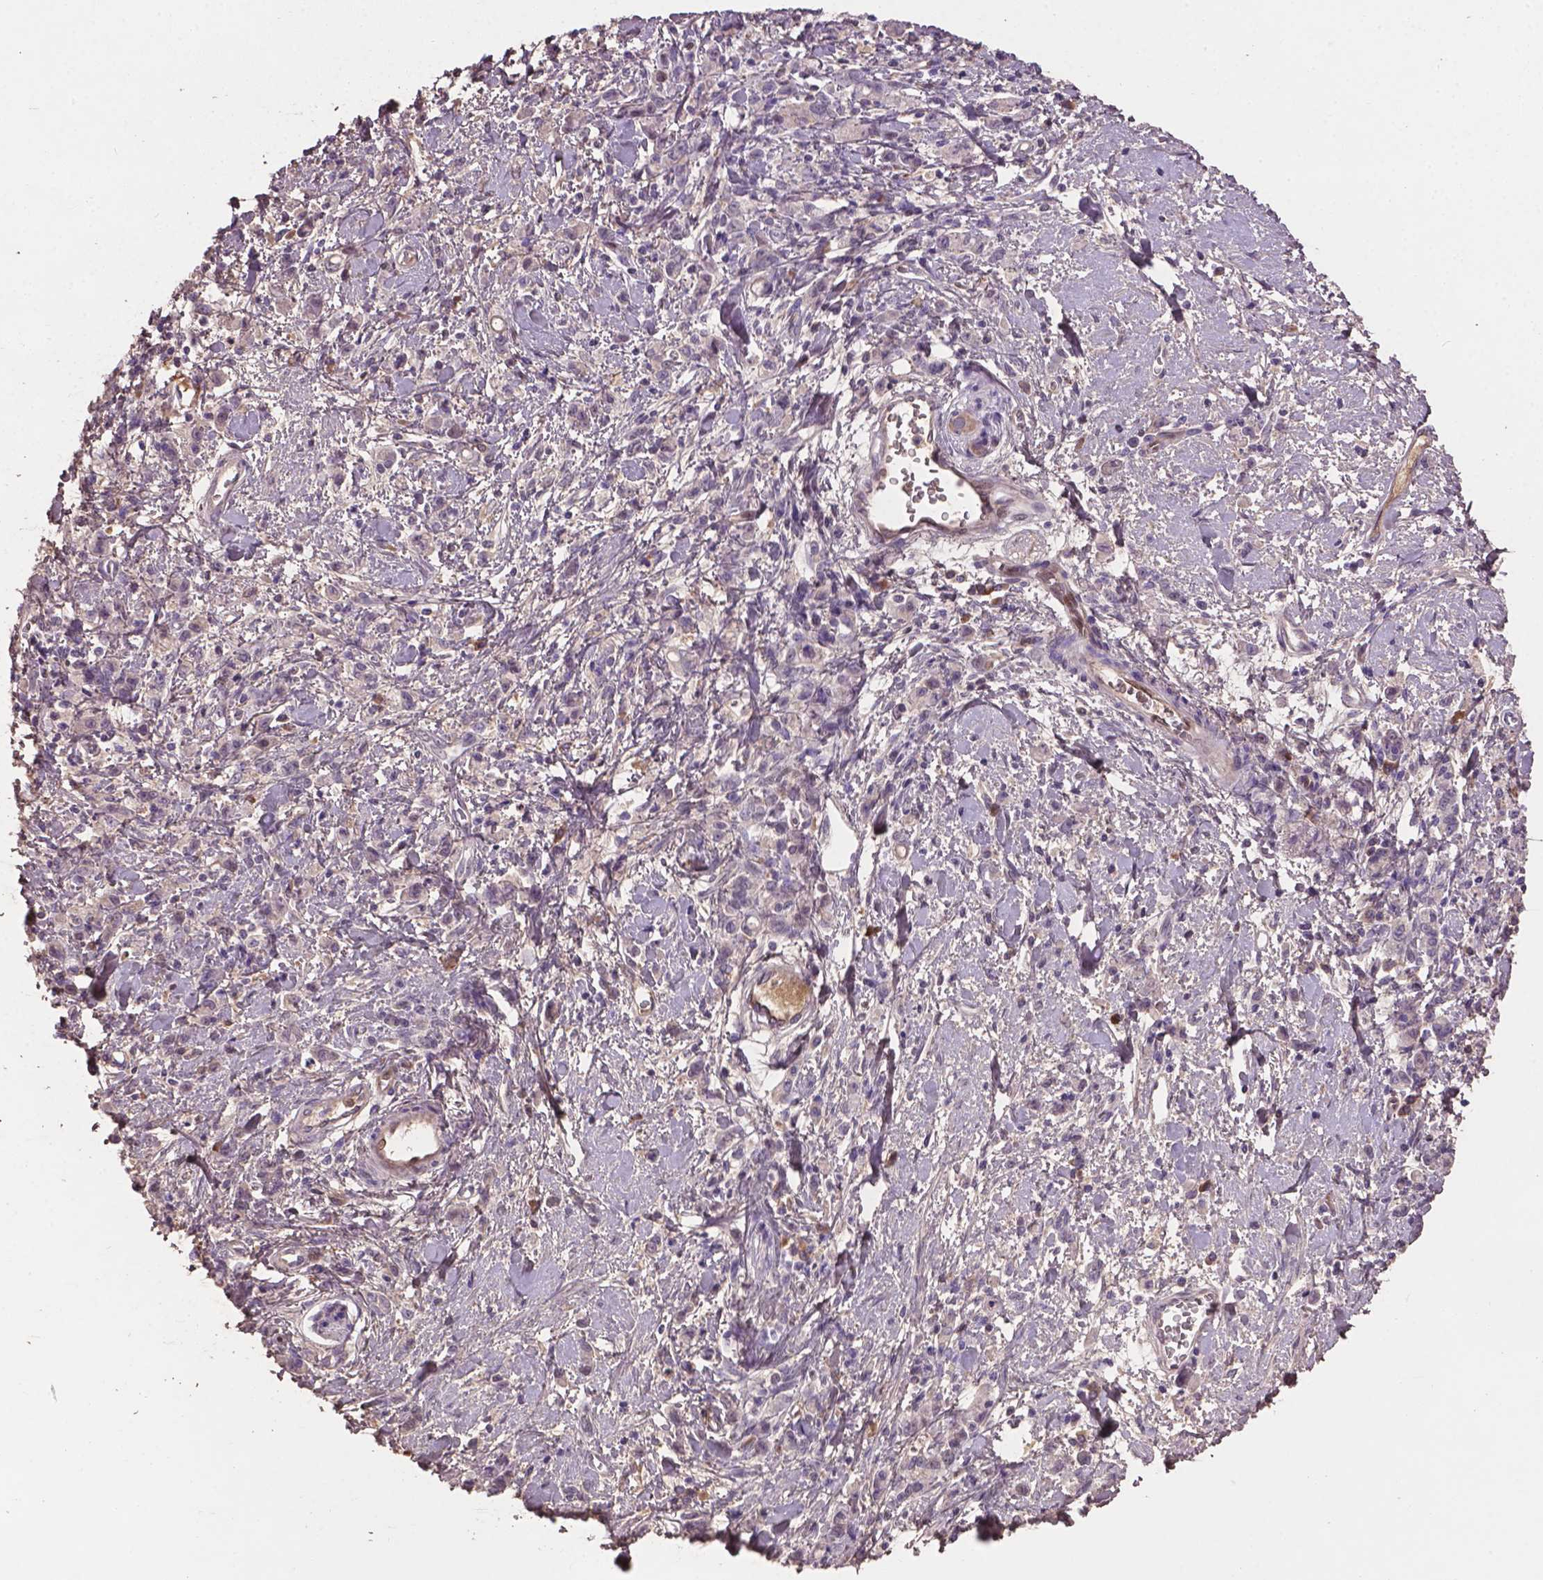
{"staining": {"intensity": "negative", "quantity": "none", "location": "none"}, "tissue": "stomach cancer", "cell_type": "Tumor cells", "image_type": "cancer", "snomed": [{"axis": "morphology", "description": "Adenocarcinoma, NOS"}, {"axis": "topography", "description": "Stomach"}], "caption": "Stomach cancer (adenocarcinoma) stained for a protein using immunohistochemistry (IHC) reveals no positivity tumor cells.", "gene": "SOX17", "patient": {"sex": "male", "age": 77}}